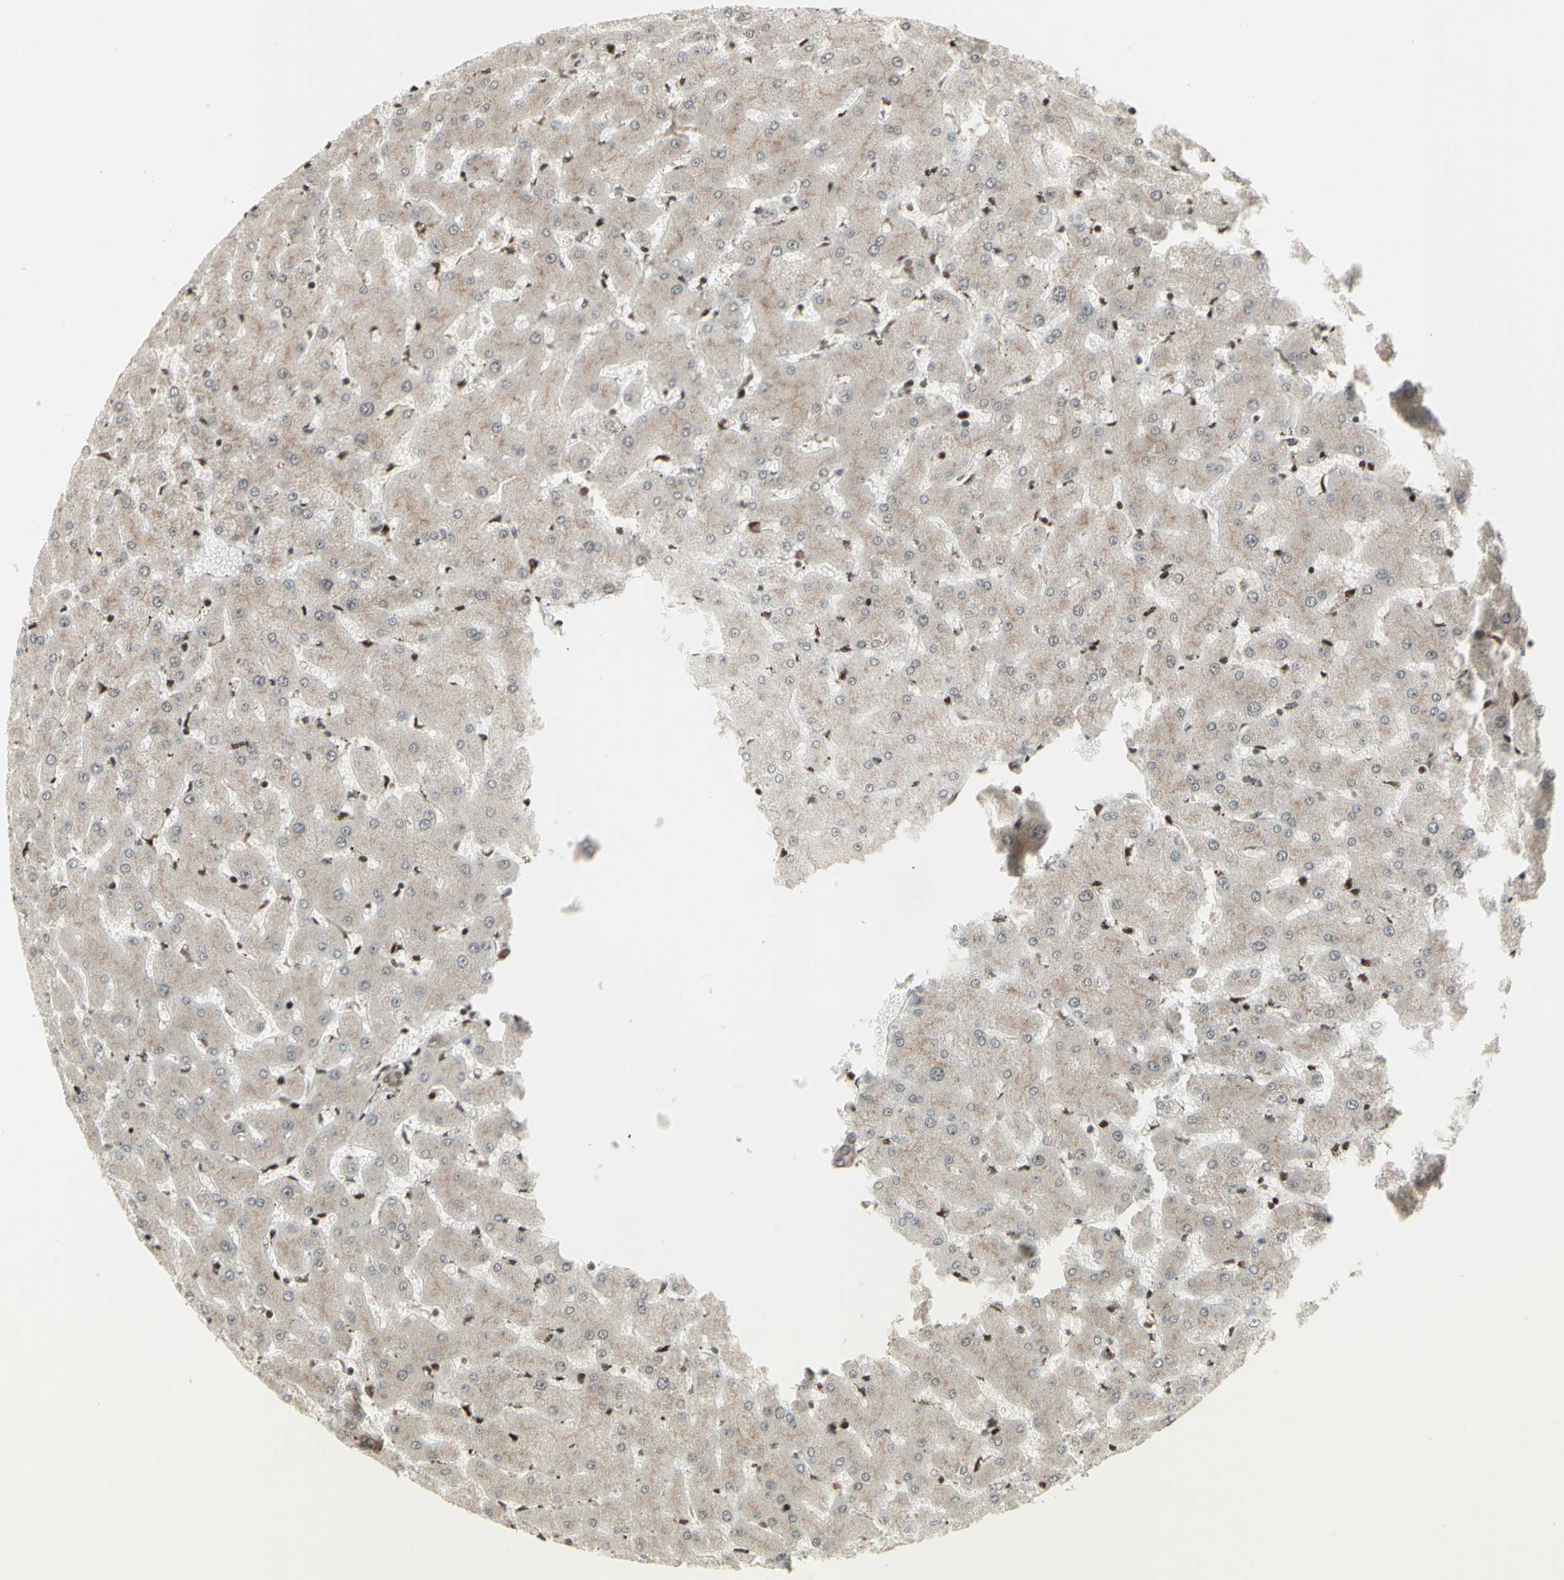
{"staining": {"intensity": "moderate", "quantity": ">75%", "location": "cytoplasmic/membranous"}, "tissue": "liver", "cell_type": "Cholangiocytes", "image_type": "normal", "snomed": [{"axis": "morphology", "description": "Normal tissue, NOS"}, {"axis": "topography", "description": "Liver"}], "caption": "Liver stained with IHC shows moderate cytoplasmic/membranous expression in approximately >75% of cholangiocytes. The protein of interest is shown in brown color, while the nuclei are stained blue.", "gene": "CBX1", "patient": {"sex": "female", "age": 63}}